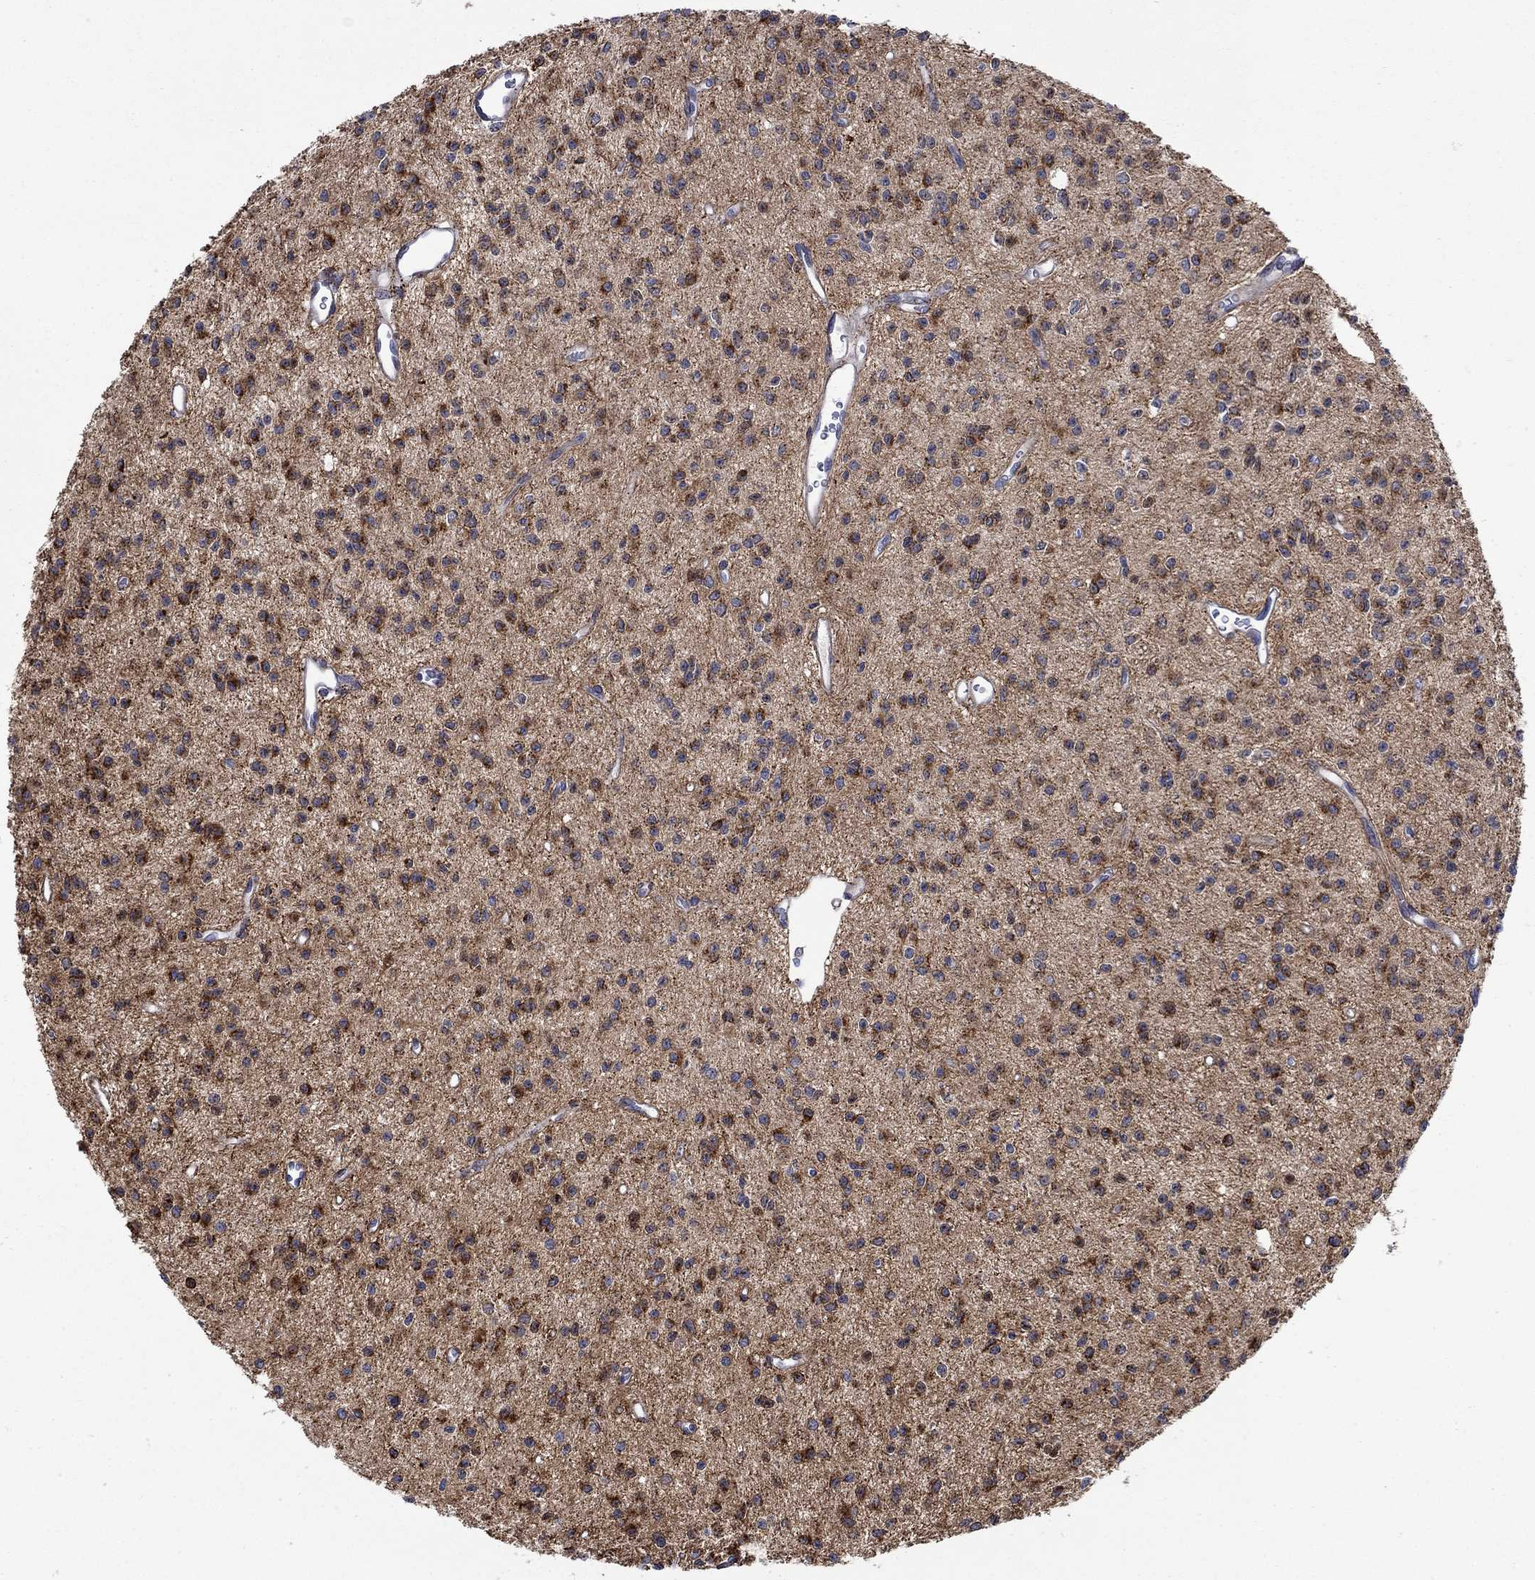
{"staining": {"intensity": "strong", "quantity": "25%-75%", "location": "cytoplasmic/membranous"}, "tissue": "glioma", "cell_type": "Tumor cells", "image_type": "cancer", "snomed": [{"axis": "morphology", "description": "Glioma, malignant, Low grade"}, {"axis": "topography", "description": "Brain"}], "caption": "The image reveals a brown stain indicating the presence of a protein in the cytoplasmic/membranous of tumor cells in glioma. Immunohistochemistry stains the protein in brown and the nuclei are stained blue.", "gene": "KSR2", "patient": {"sex": "female", "age": 45}}